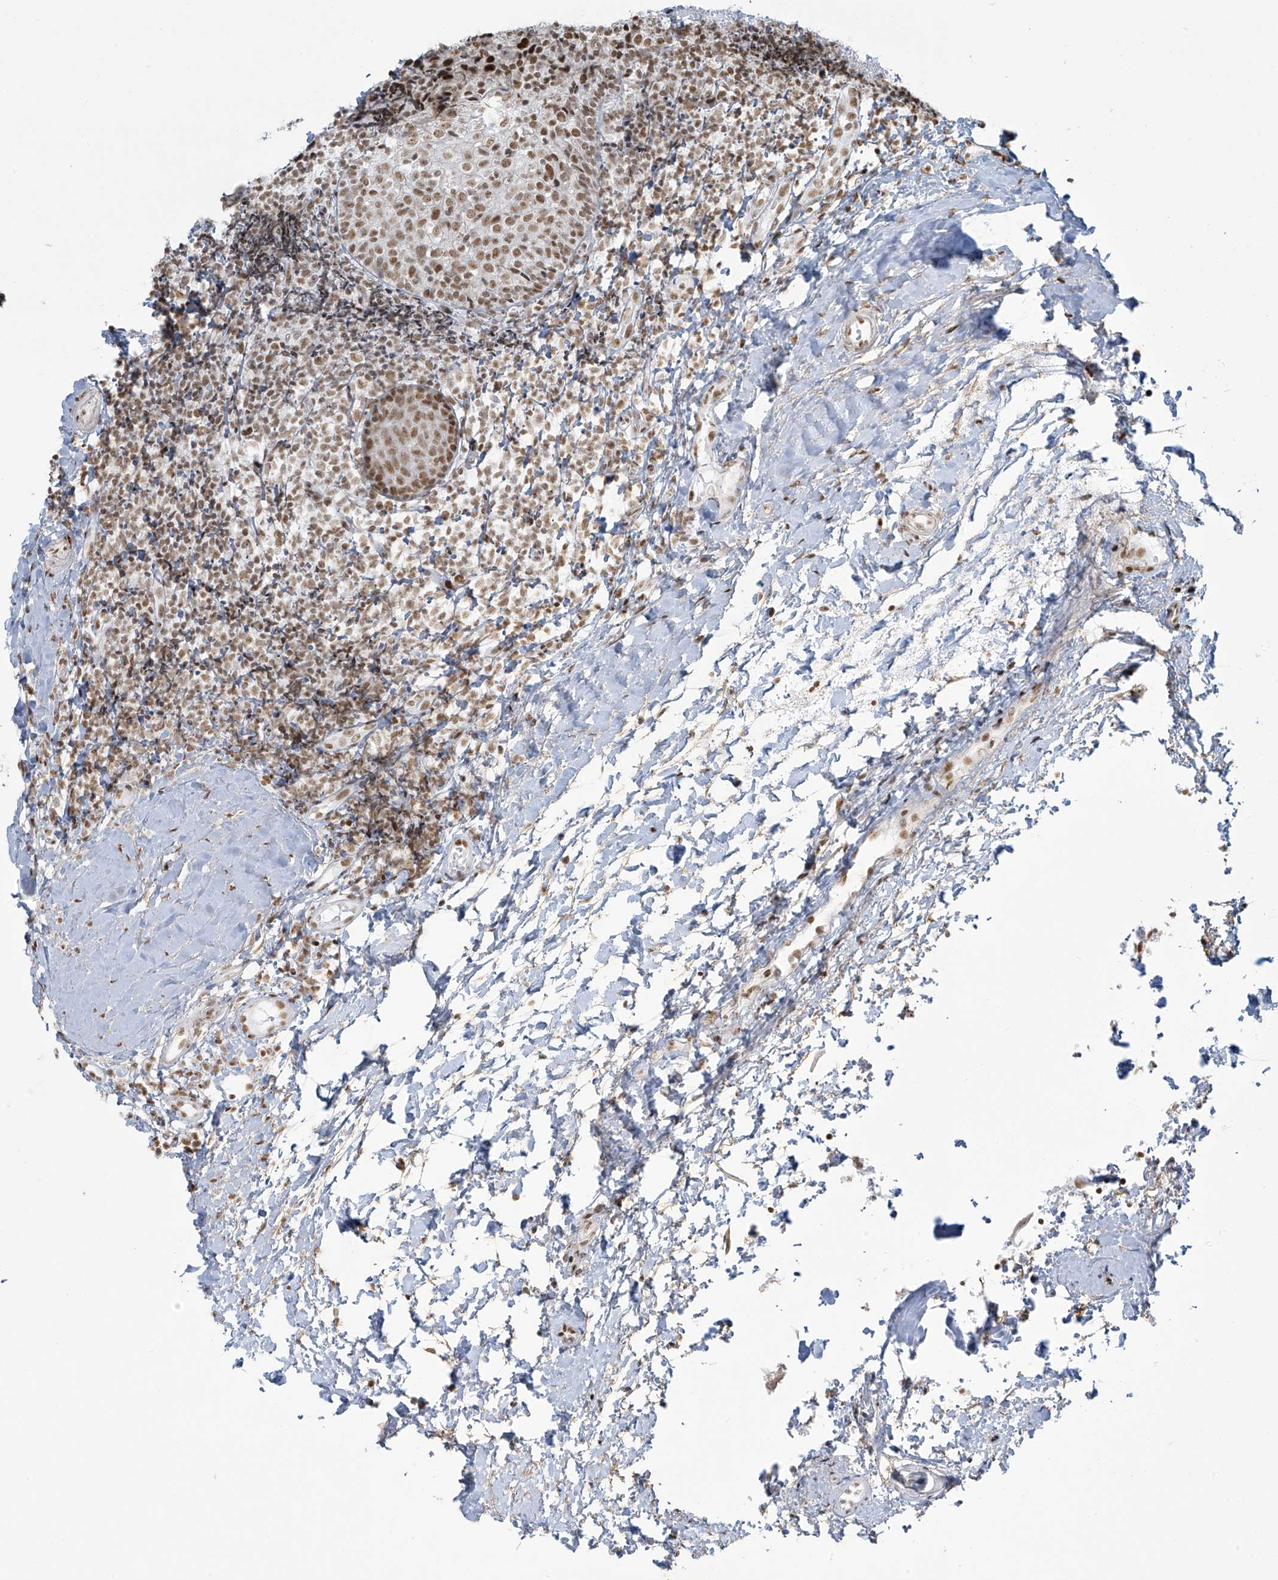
{"staining": {"intensity": "moderate", "quantity": ">75%", "location": "nuclear"}, "tissue": "tonsil", "cell_type": "Germinal center cells", "image_type": "normal", "snomed": [{"axis": "morphology", "description": "Normal tissue, NOS"}, {"axis": "topography", "description": "Tonsil"}], "caption": "Germinal center cells reveal medium levels of moderate nuclear expression in approximately >75% of cells in normal tonsil. Using DAB (brown) and hematoxylin (blue) stains, captured at high magnification using brightfield microscopy.", "gene": "MS4A6A", "patient": {"sex": "female", "age": 19}}